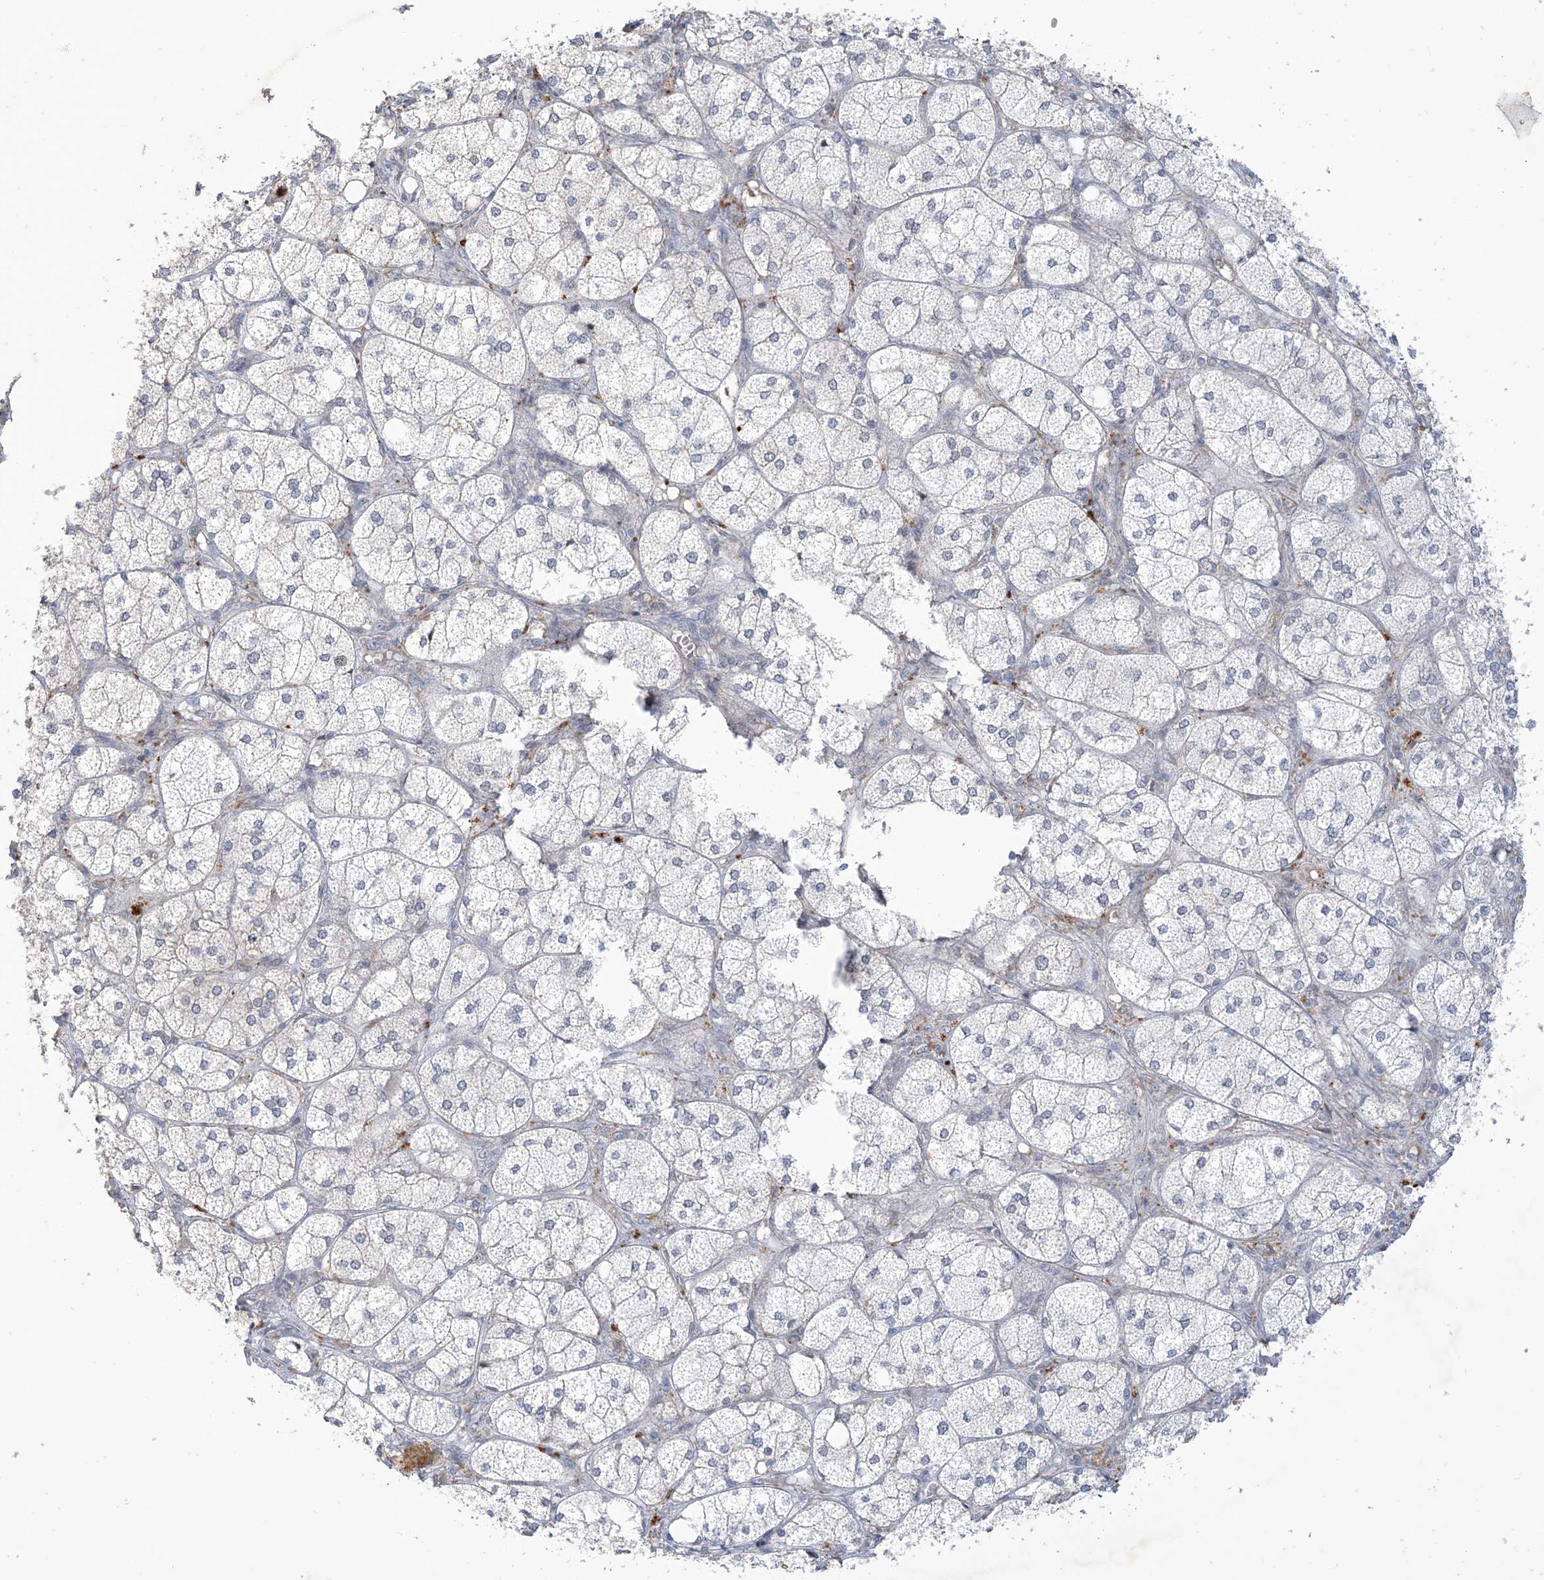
{"staining": {"intensity": "moderate", "quantity": "<25%", "location": "nuclear"}, "tissue": "adrenal gland", "cell_type": "Glandular cells", "image_type": "normal", "snomed": [{"axis": "morphology", "description": "Normal tissue, NOS"}, {"axis": "topography", "description": "Adrenal gland"}], "caption": "Protein staining displays moderate nuclear positivity in about <25% of glandular cells in normal adrenal gland.", "gene": "ZNF674", "patient": {"sex": "female", "age": 61}}